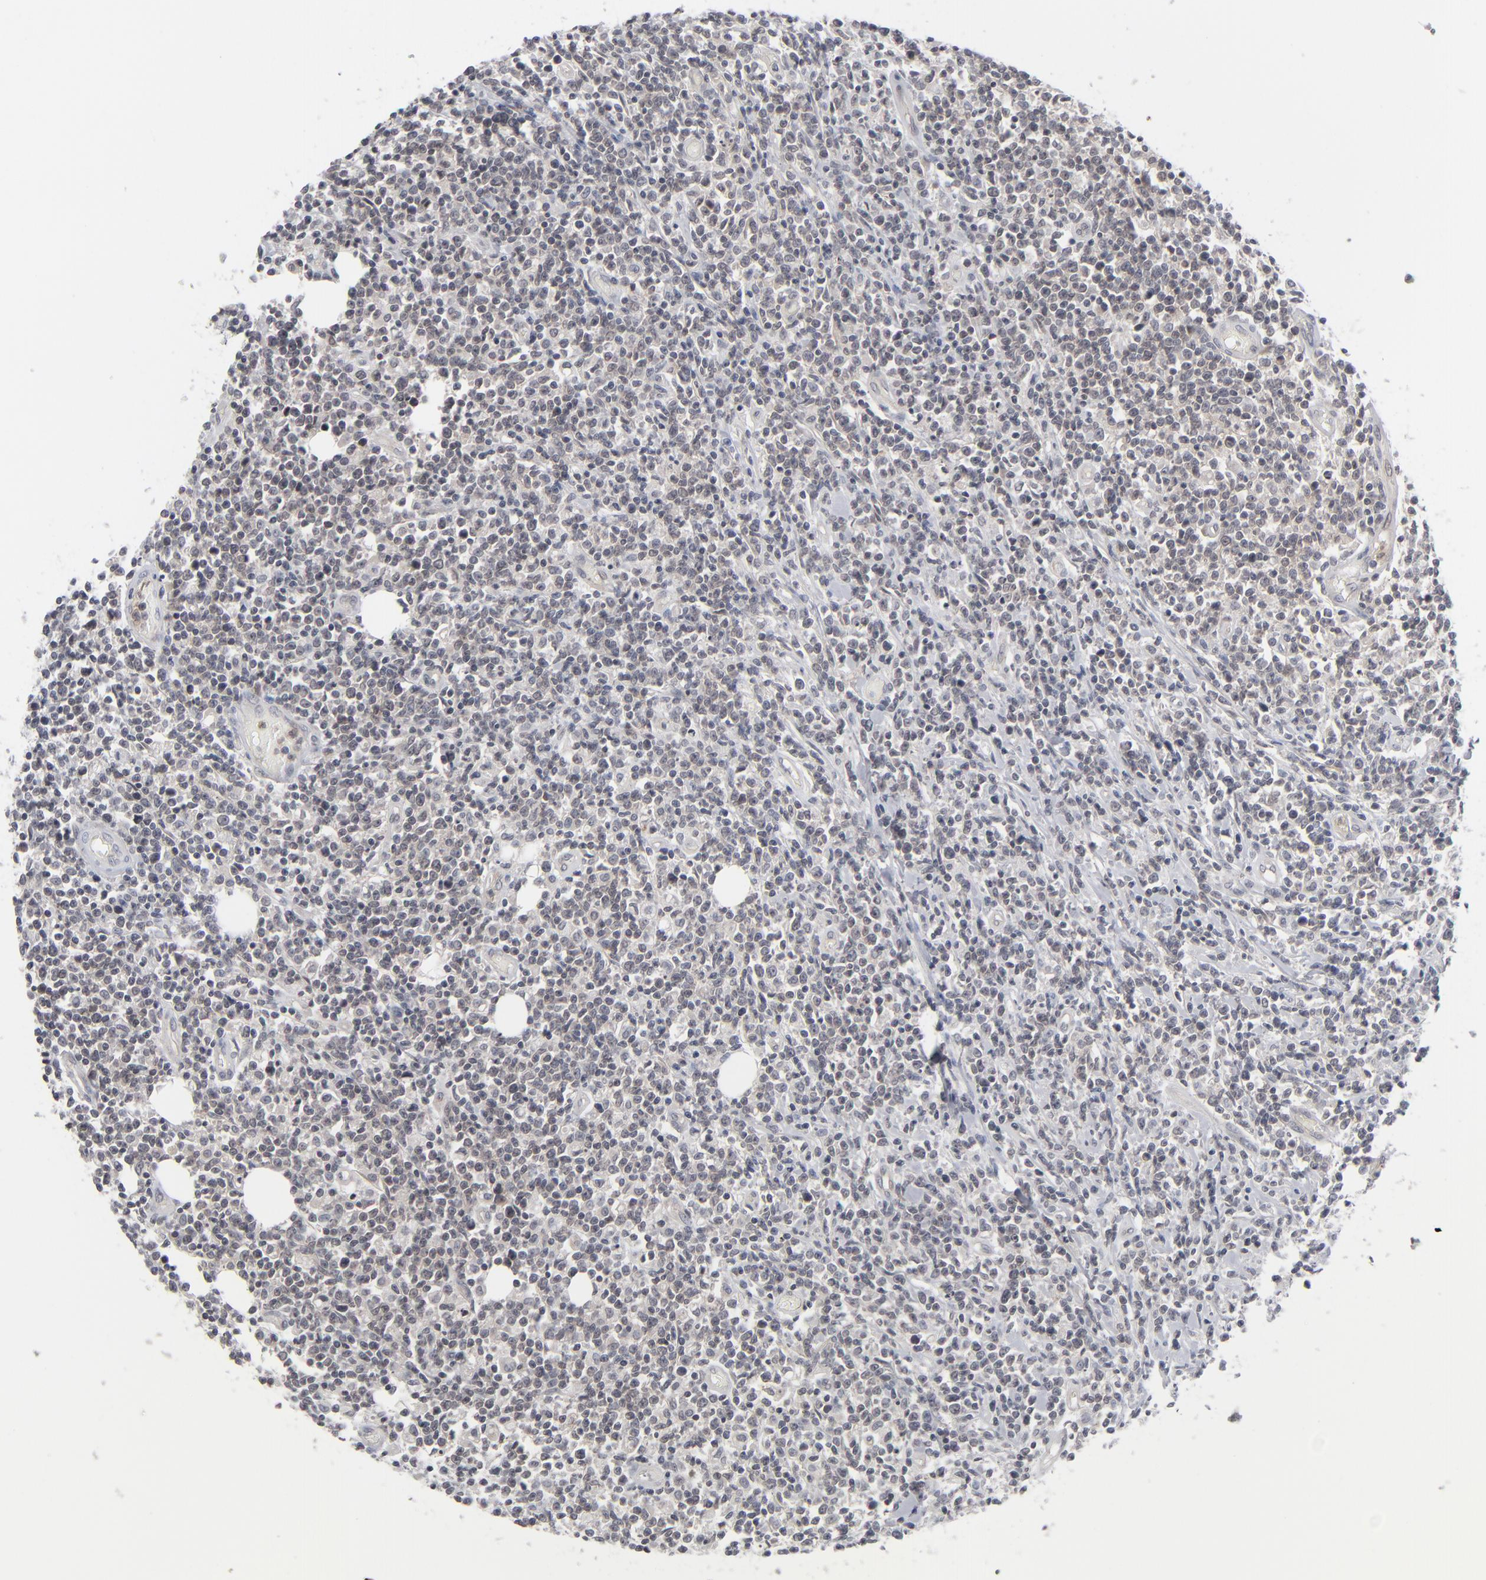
{"staining": {"intensity": "negative", "quantity": "none", "location": "none"}, "tissue": "lymphoma", "cell_type": "Tumor cells", "image_type": "cancer", "snomed": [{"axis": "morphology", "description": "Malignant lymphoma, non-Hodgkin's type, High grade"}, {"axis": "topography", "description": "Colon"}], "caption": "Immunohistochemistry (IHC) micrograph of neoplastic tissue: high-grade malignant lymphoma, non-Hodgkin's type stained with DAB reveals no significant protein positivity in tumor cells. (Brightfield microscopy of DAB (3,3'-diaminobenzidine) immunohistochemistry (IHC) at high magnification).", "gene": "POF1B", "patient": {"sex": "male", "age": 82}}